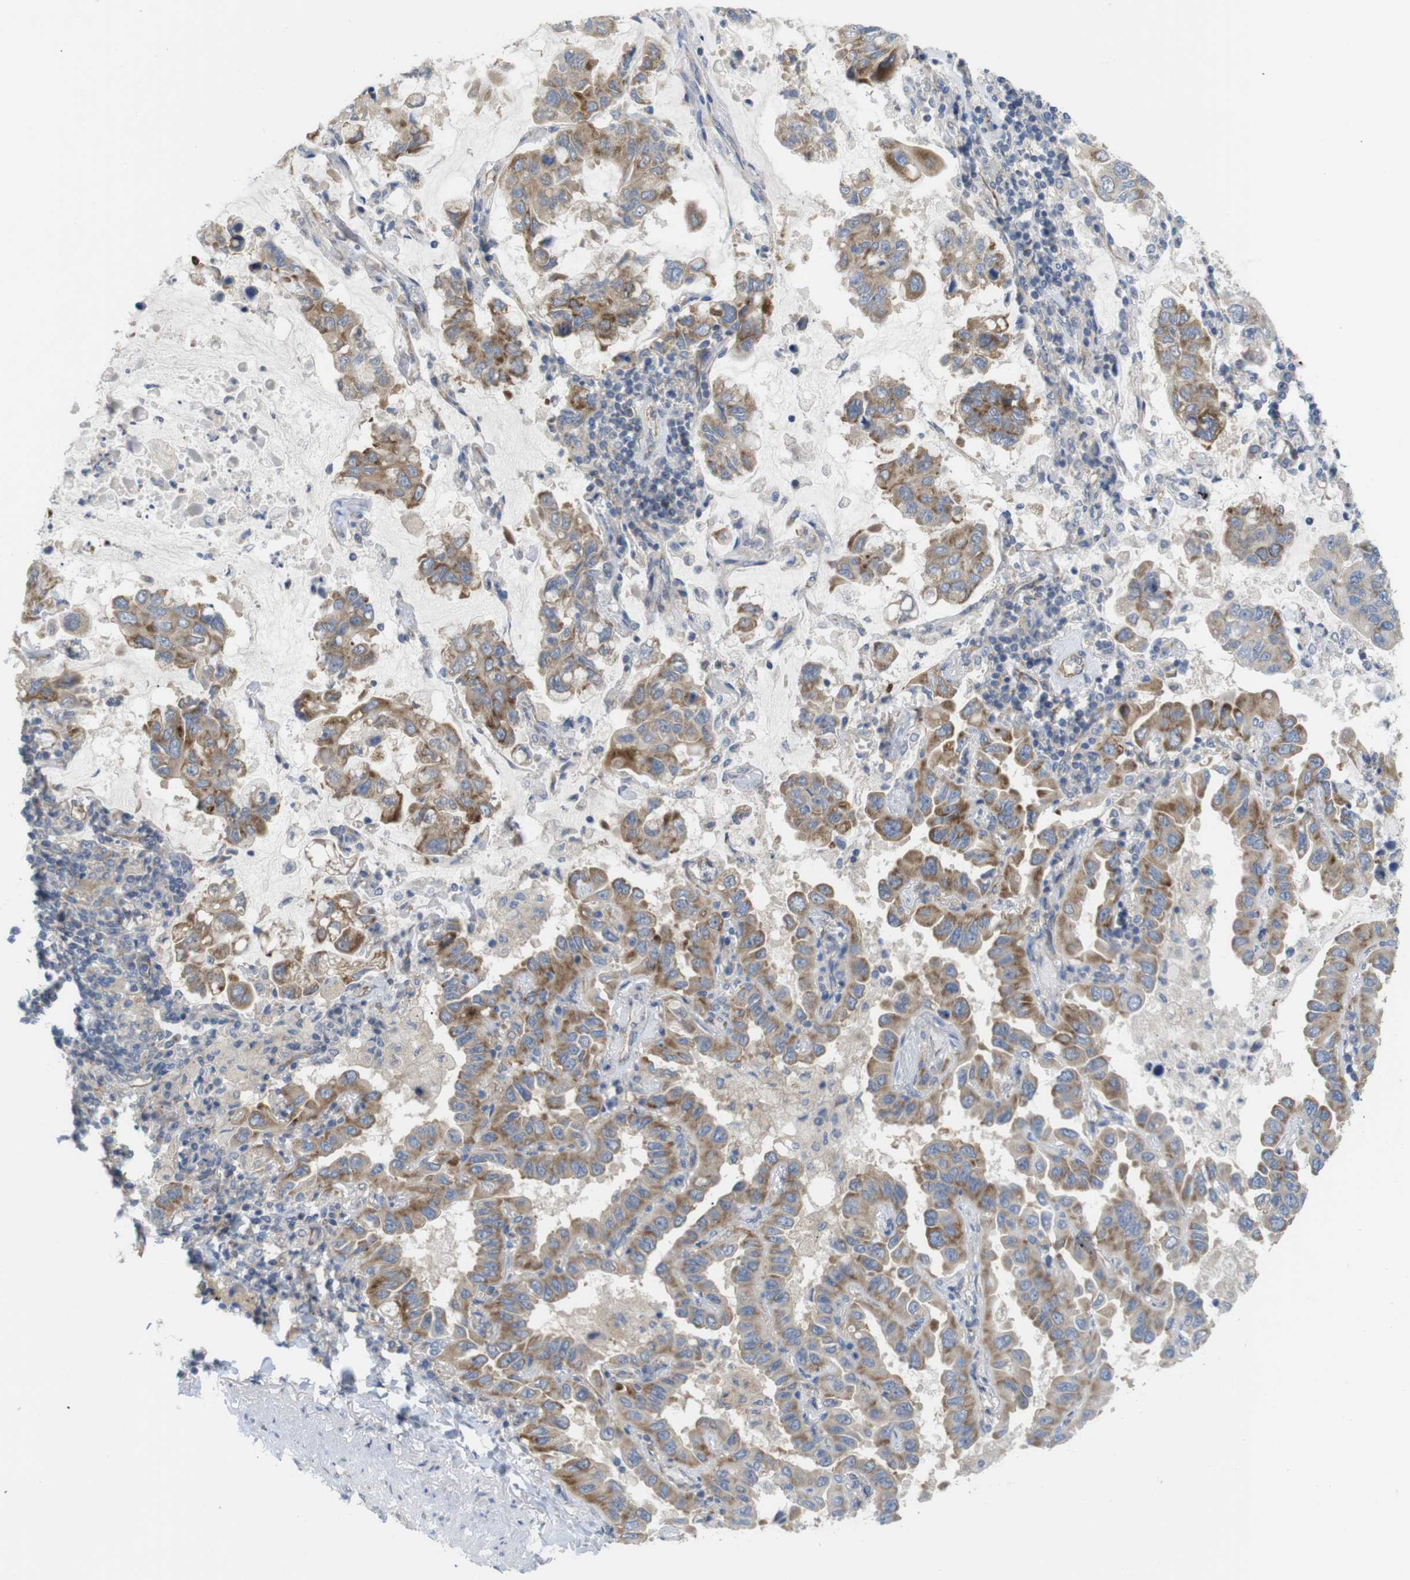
{"staining": {"intensity": "moderate", "quantity": "25%-75%", "location": "cytoplasmic/membranous"}, "tissue": "lung cancer", "cell_type": "Tumor cells", "image_type": "cancer", "snomed": [{"axis": "morphology", "description": "Adenocarcinoma, NOS"}, {"axis": "topography", "description": "Lung"}], "caption": "Adenocarcinoma (lung) stained with a brown dye demonstrates moderate cytoplasmic/membranous positive positivity in about 25%-75% of tumor cells.", "gene": "PCNX2", "patient": {"sex": "male", "age": 64}}